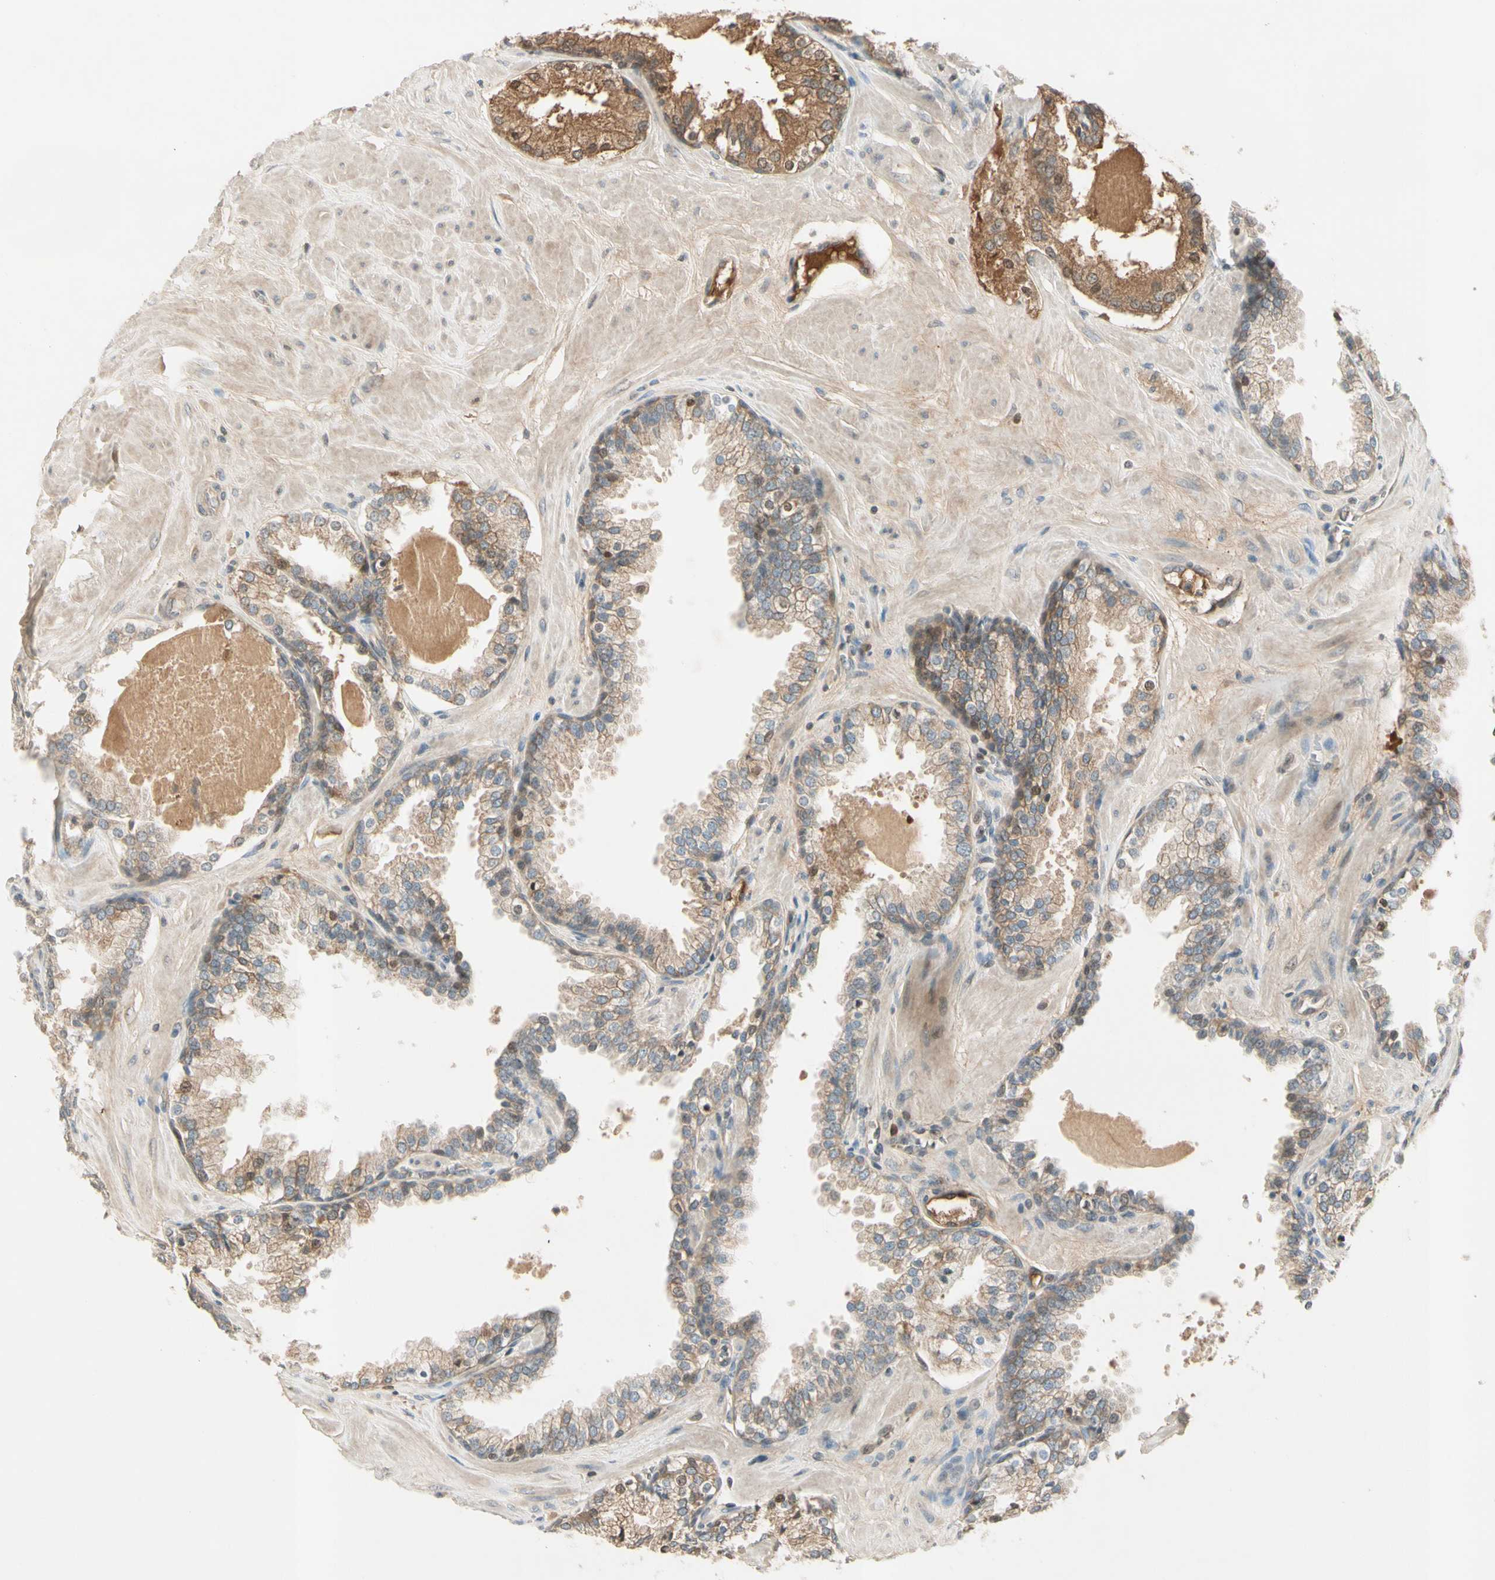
{"staining": {"intensity": "weak", "quantity": ">75%", "location": "cytoplasmic/membranous"}, "tissue": "prostate", "cell_type": "Glandular cells", "image_type": "normal", "snomed": [{"axis": "morphology", "description": "Normal tissue, NOS"}, {"axis": "topography", "description": "Prostate"}], "caption": "Immunohistochemical staining of unremarkable human prostate shows low levels of weak cytoplasmic/membranous staining in approximately >75% of glandular cells.", "gene": "ICAM5", "patient": {"sex": "male", "age": 51}}